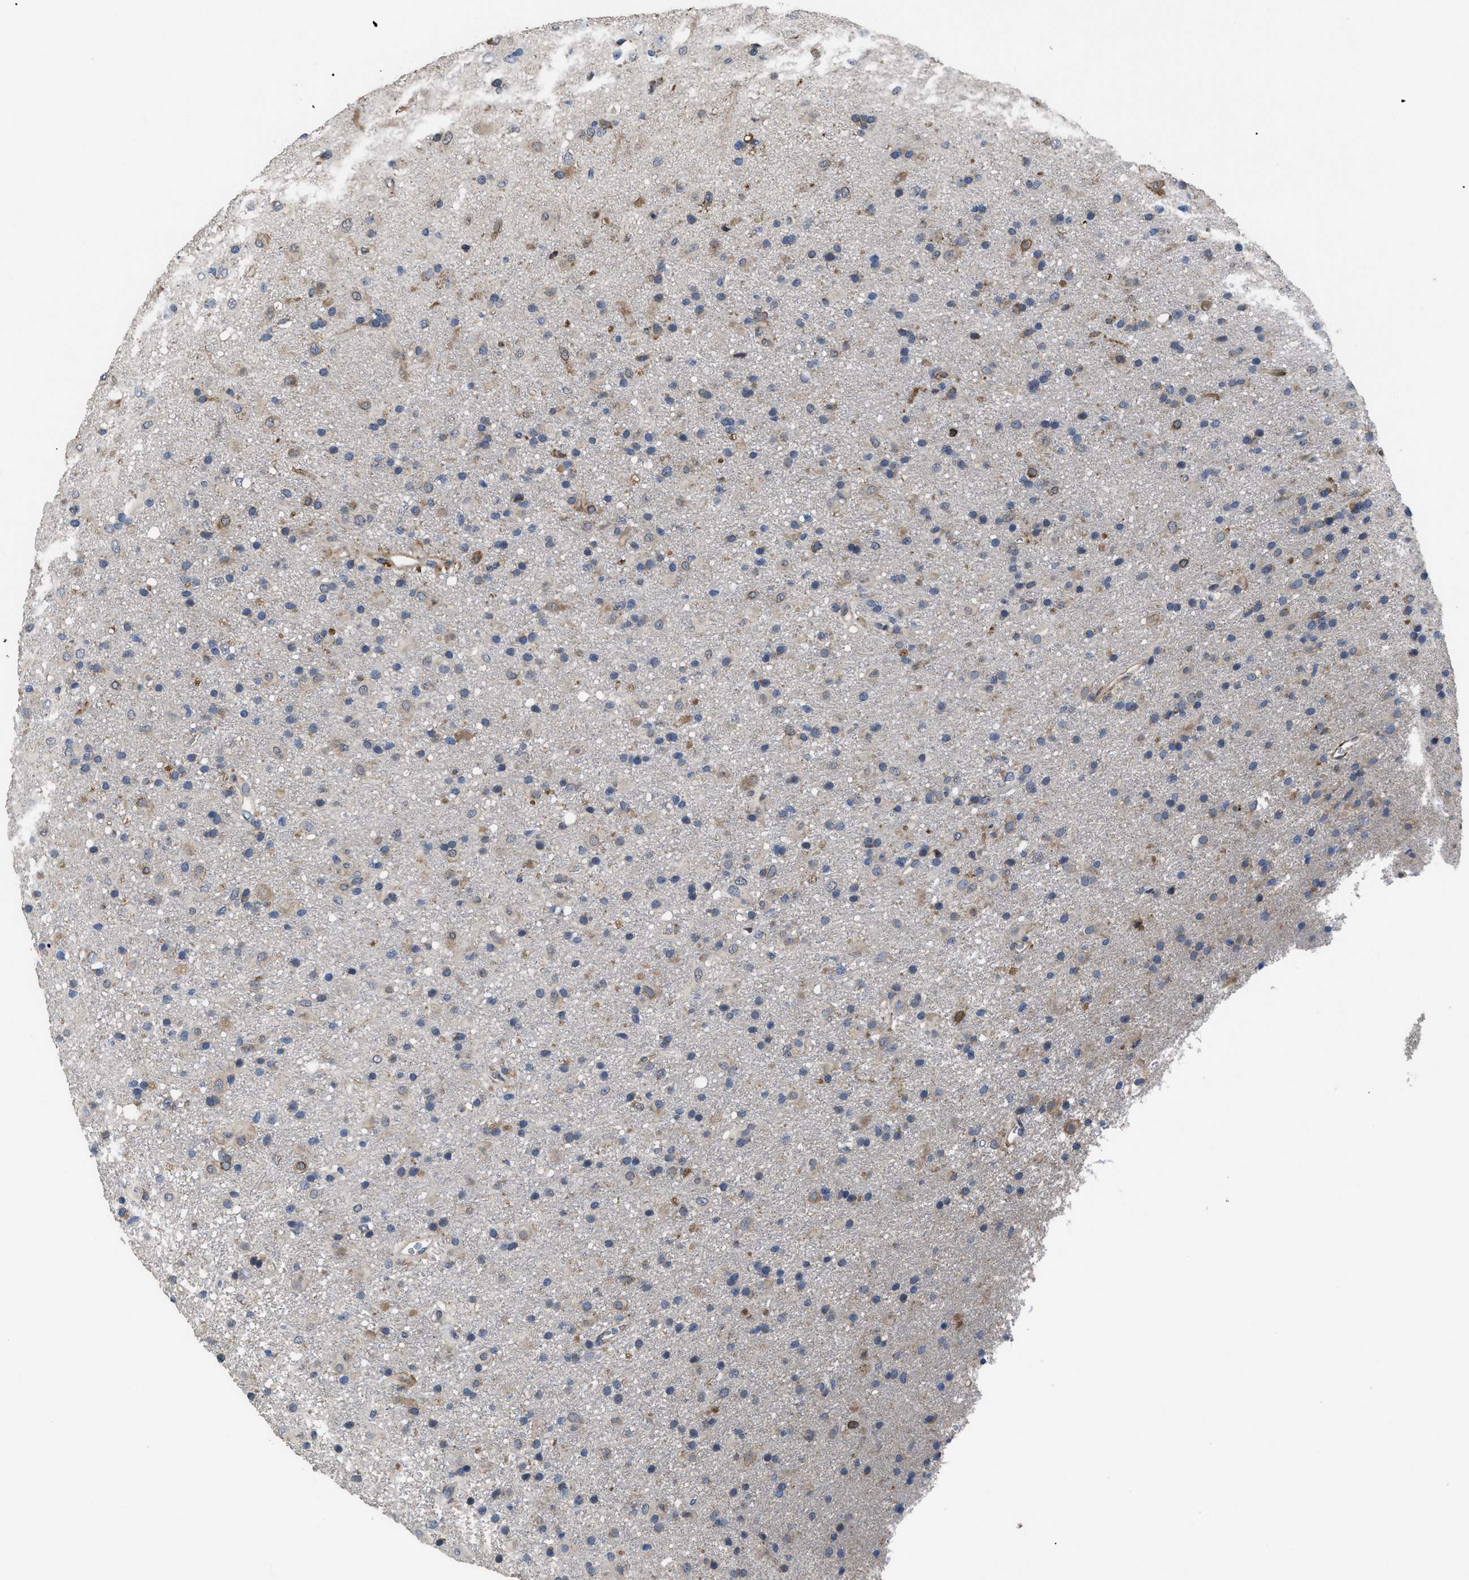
{"staining": {"intensity": "weak", "quantity": "<25%", "location": "cytoplasmic/membranous"}, "tissue": "glioma", "cell_type": "Tumor cells", "image_type": "cancer", "snomed": [{"axis": "morphology", "description": "Glioma, malignant, Low grade"}, {"axis": "topography", "description": "Brain"}], "caption": "A histopathology image of glioma stained for a protein demonstrates no brown staining in tumor cells.", "gene": "SQLE", "patient": {"sex": "male", "age": 65}}